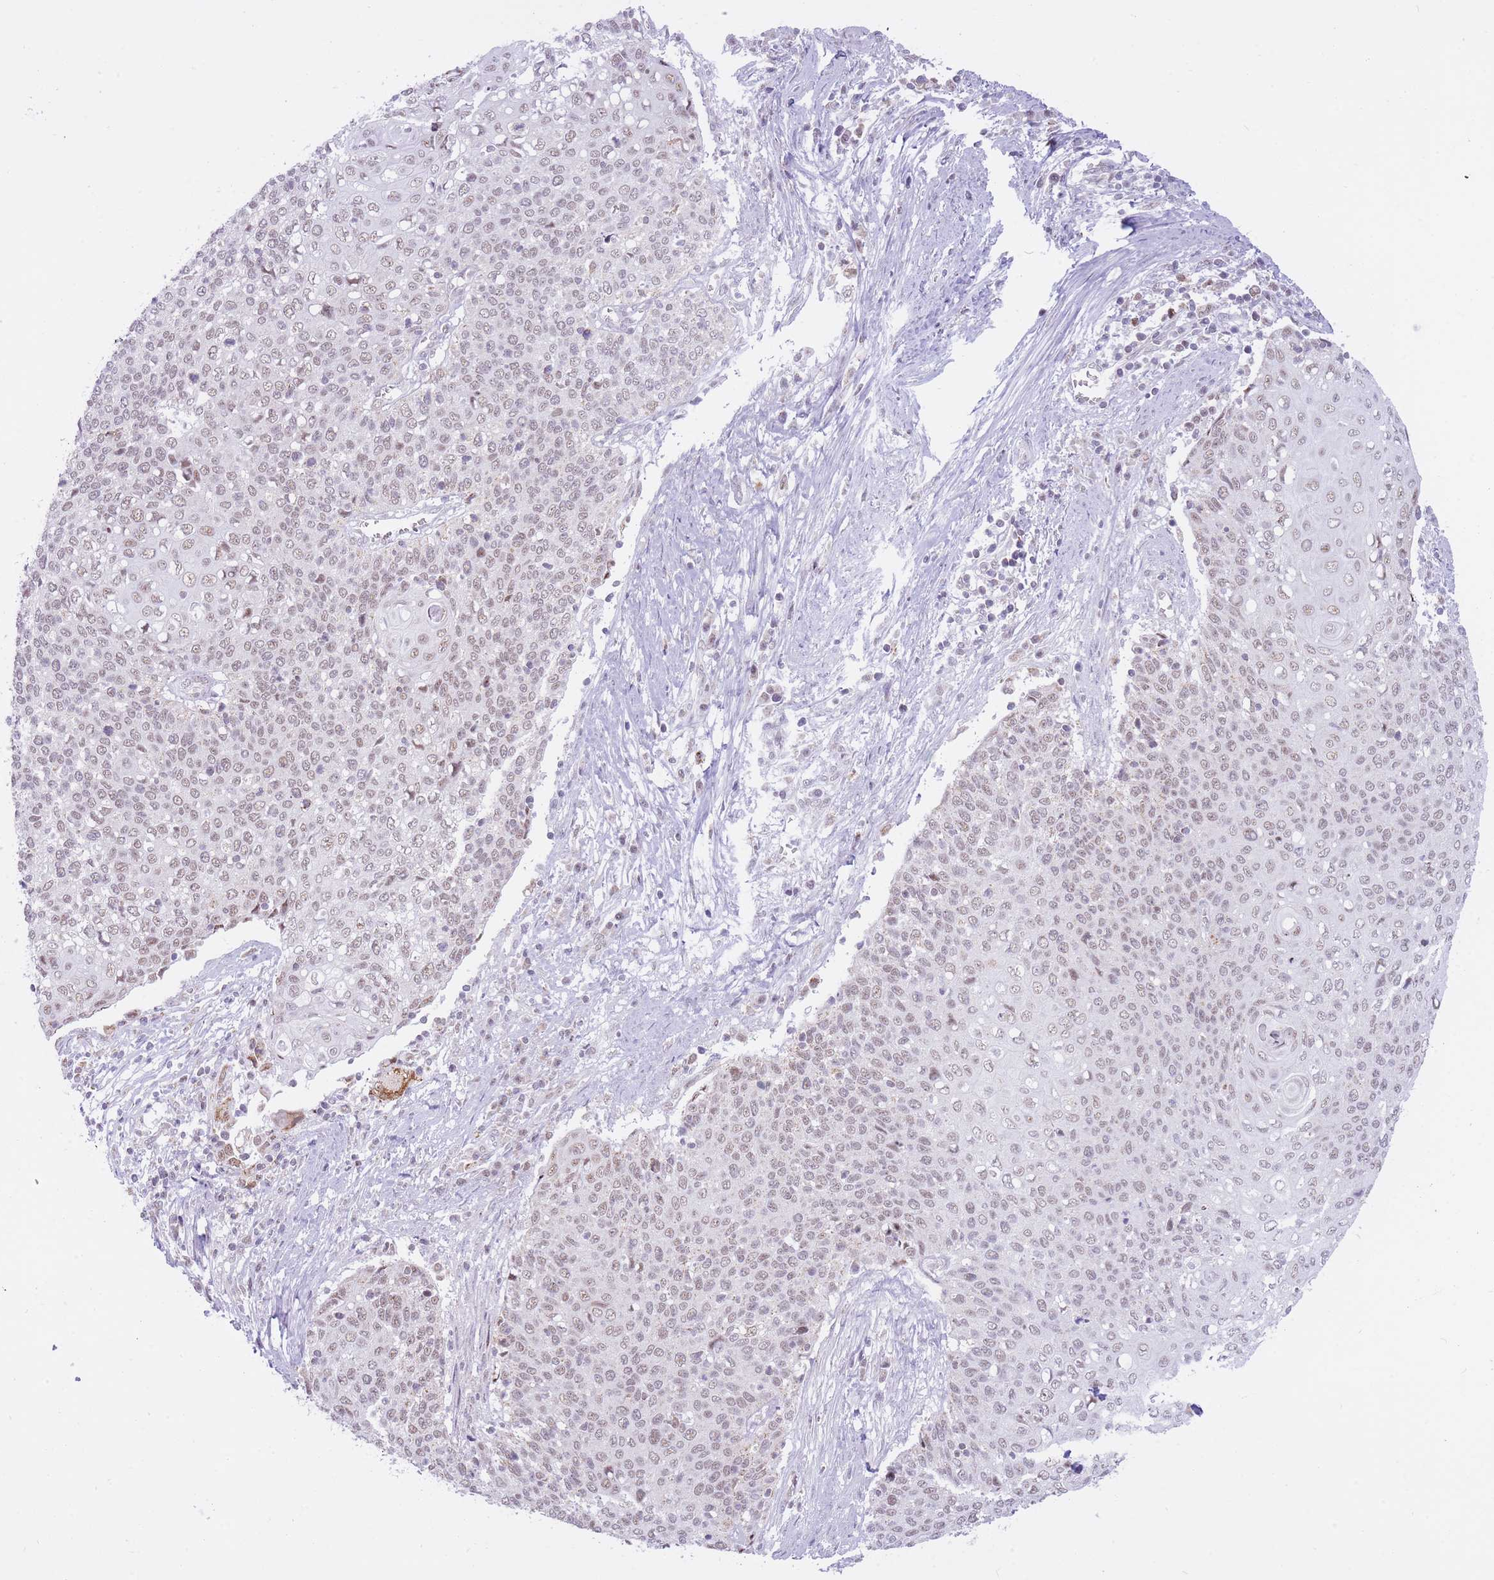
{"staining": {"intensity": "weak", "quantity": "25%-75%", "location": "nuclear"}, "tissue": "cervical cancer", "cell_type": "Tumor cells", "image_type": "cancer", "snomed": [{"axis": "morphology", "description": "Squamous cell carcinoma, NOS"}, {"axis": "topography", "description": "Cervix"}], "caption": "This is an image of immunohistochemistry (IHC) staining of squamous cell carcinoma (cervical), which shows weak positivity in the nuclear of tumor cells.", "gene": "CYP2B6", "patient": {"sex": "female", "age": 39}}